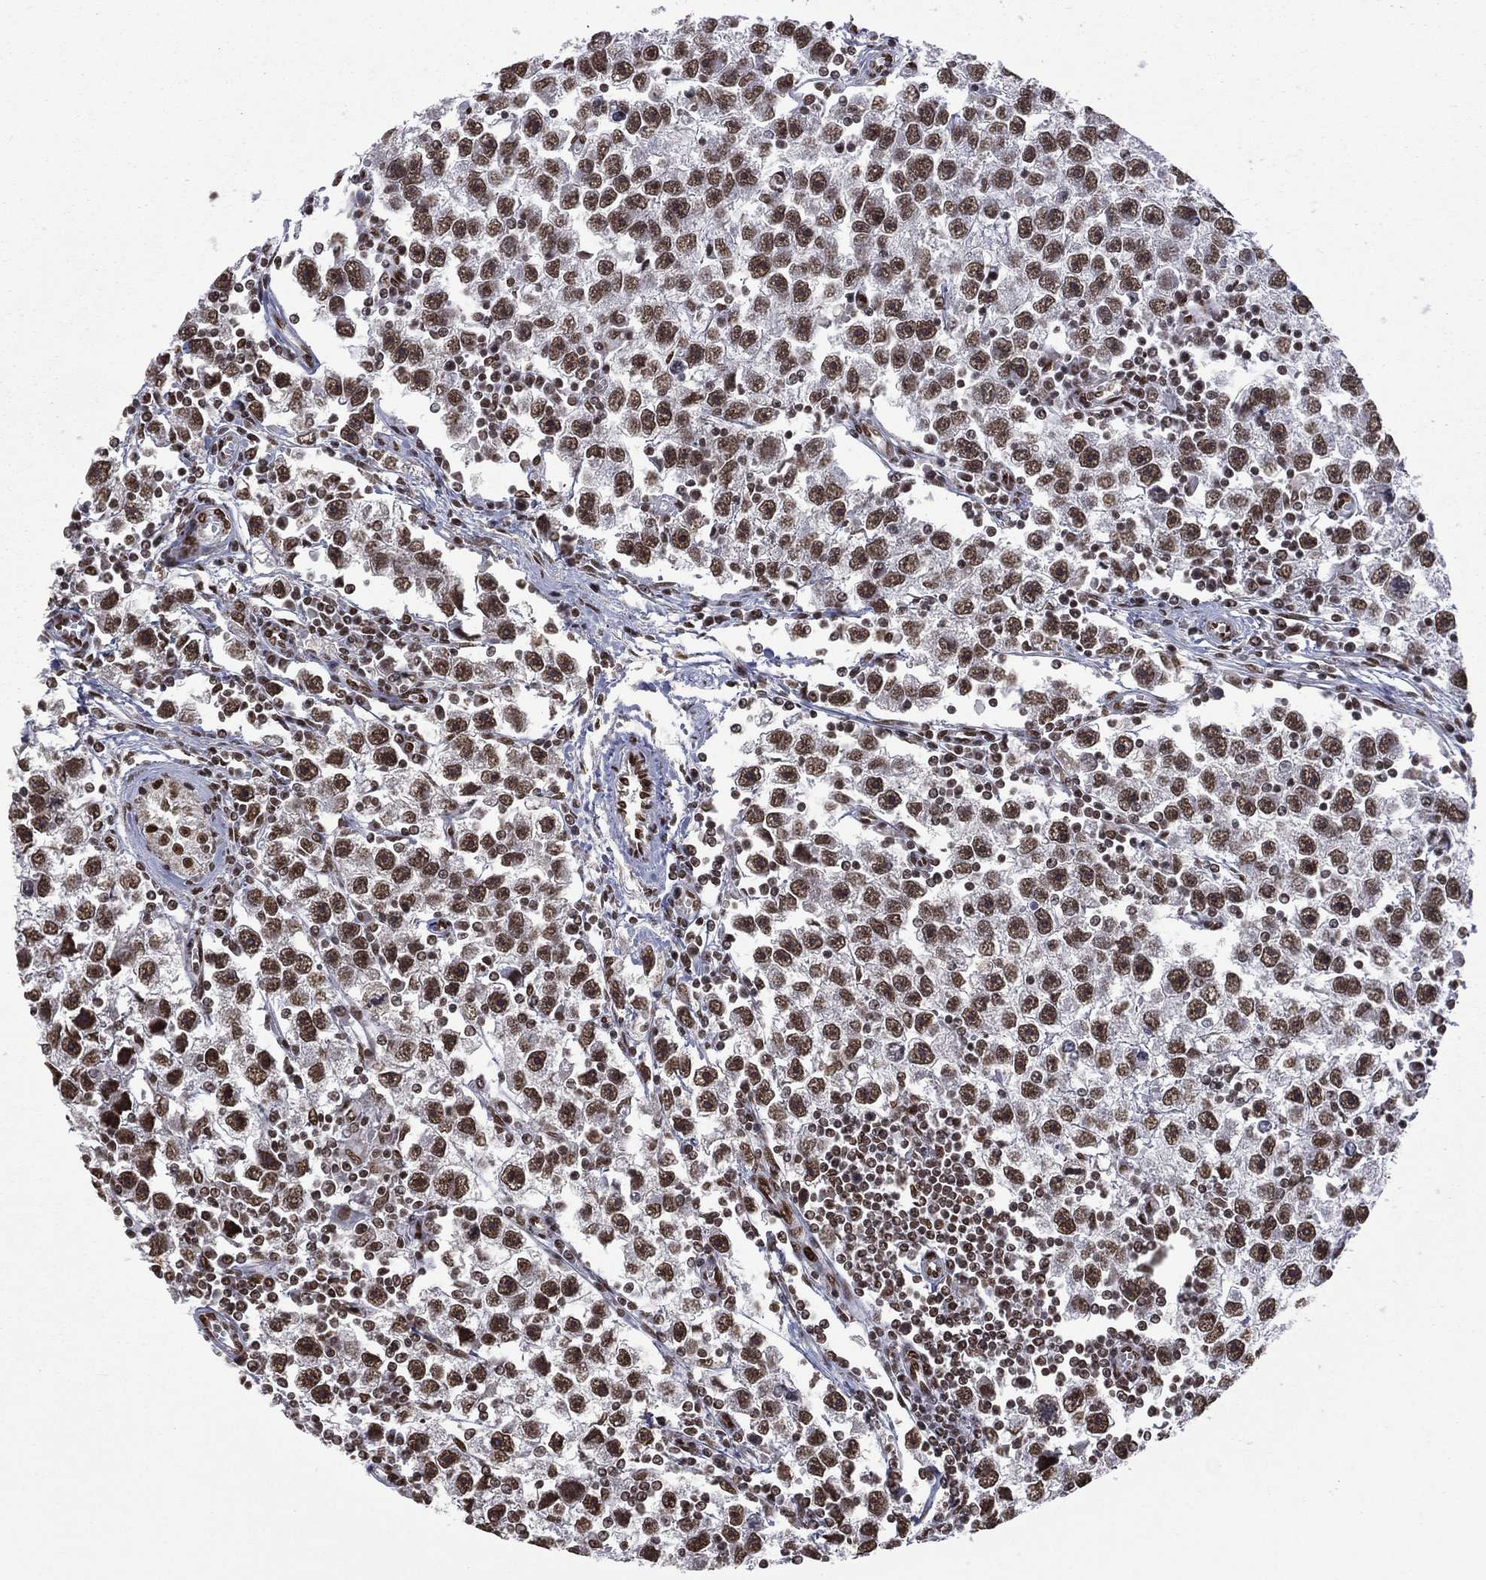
{"staining": {"intensity": "moderate", "quantity": ">75%", "location": "nuclear"}, "tissue": "testis cancer", "cell_type": "Tumor cells", "image_type": "cancer", "snomed": [{"axis": "morphology", "description": "Seminoma, NOS"}, {"axis": "topography", "description": "Testis"}], "caption": "Immunohistochemistry photomicrograph of neoplastic tissue: seminoma (testis) stained using immunohistochemistry (IHC) reveals medium levels of moderate protein expression localized specifically in the nuclear of tumor cells, appearing as a nuclear brown color.", "gene": "C5orf24", "patient": {"sex": "male", "age": 30}}